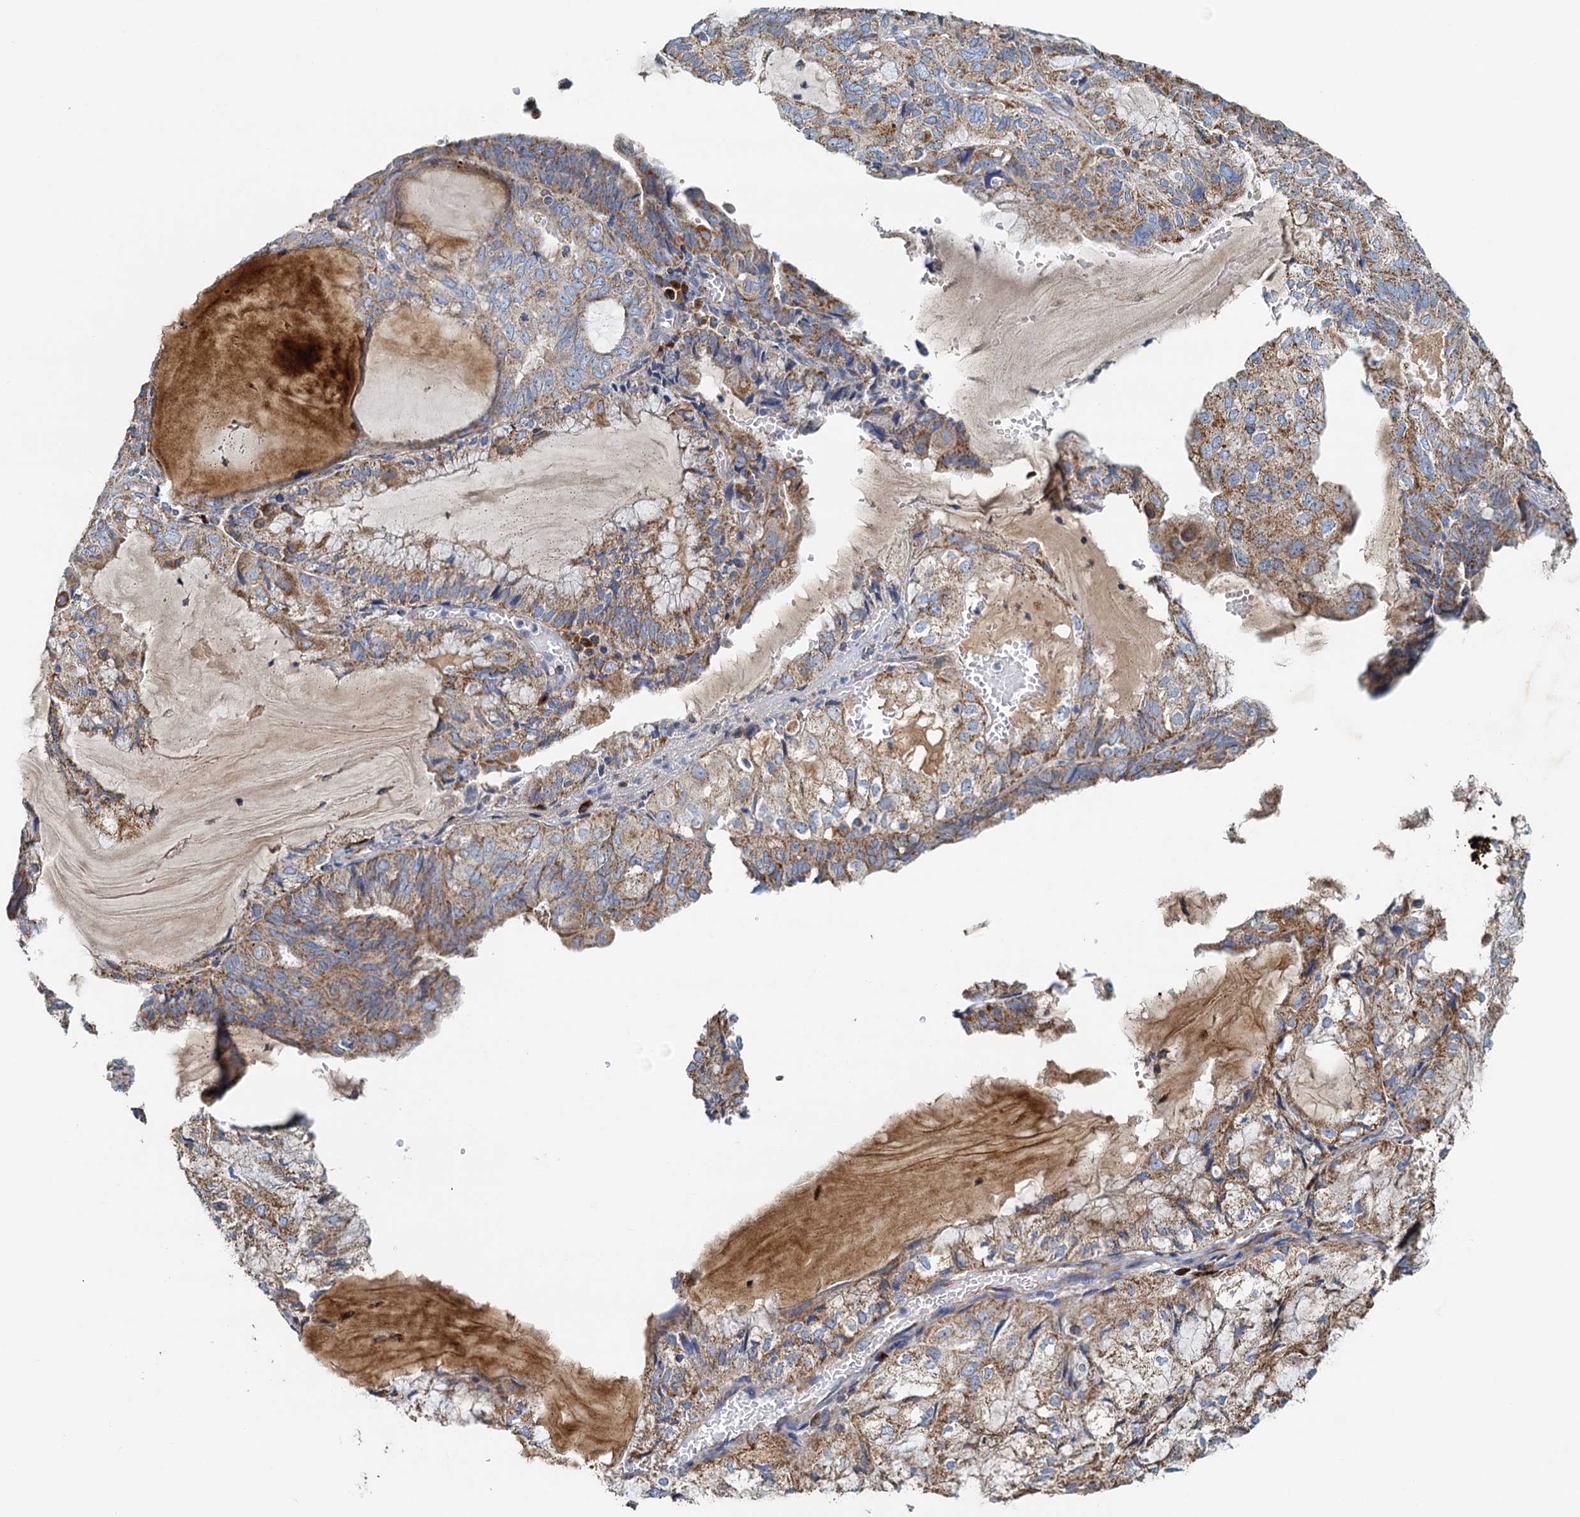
{"staining": {"intensity": "moderate", "quantity": ">75%", "location": "cytoplasmic/membranous"}, "tissue": "endometrial cancer", "cell_type": "Tumor cells", "image_type": "cancer", "snomed": [{"axis": "morphology", "description": "Adenocarcinoma, NOS"}, {"axis": "topography", "description": "Endometrium"}], "caption": "Protein staining demonstrates moderate cytoplasmic/membranous staining in about >75% of tumor cells in endometrial cancer (adenocarcinoma). (DAB IHC with brightfield microscopy, high magnification).", "gene": "POC1A", "patient": {"sex": "female", "age": 81}}